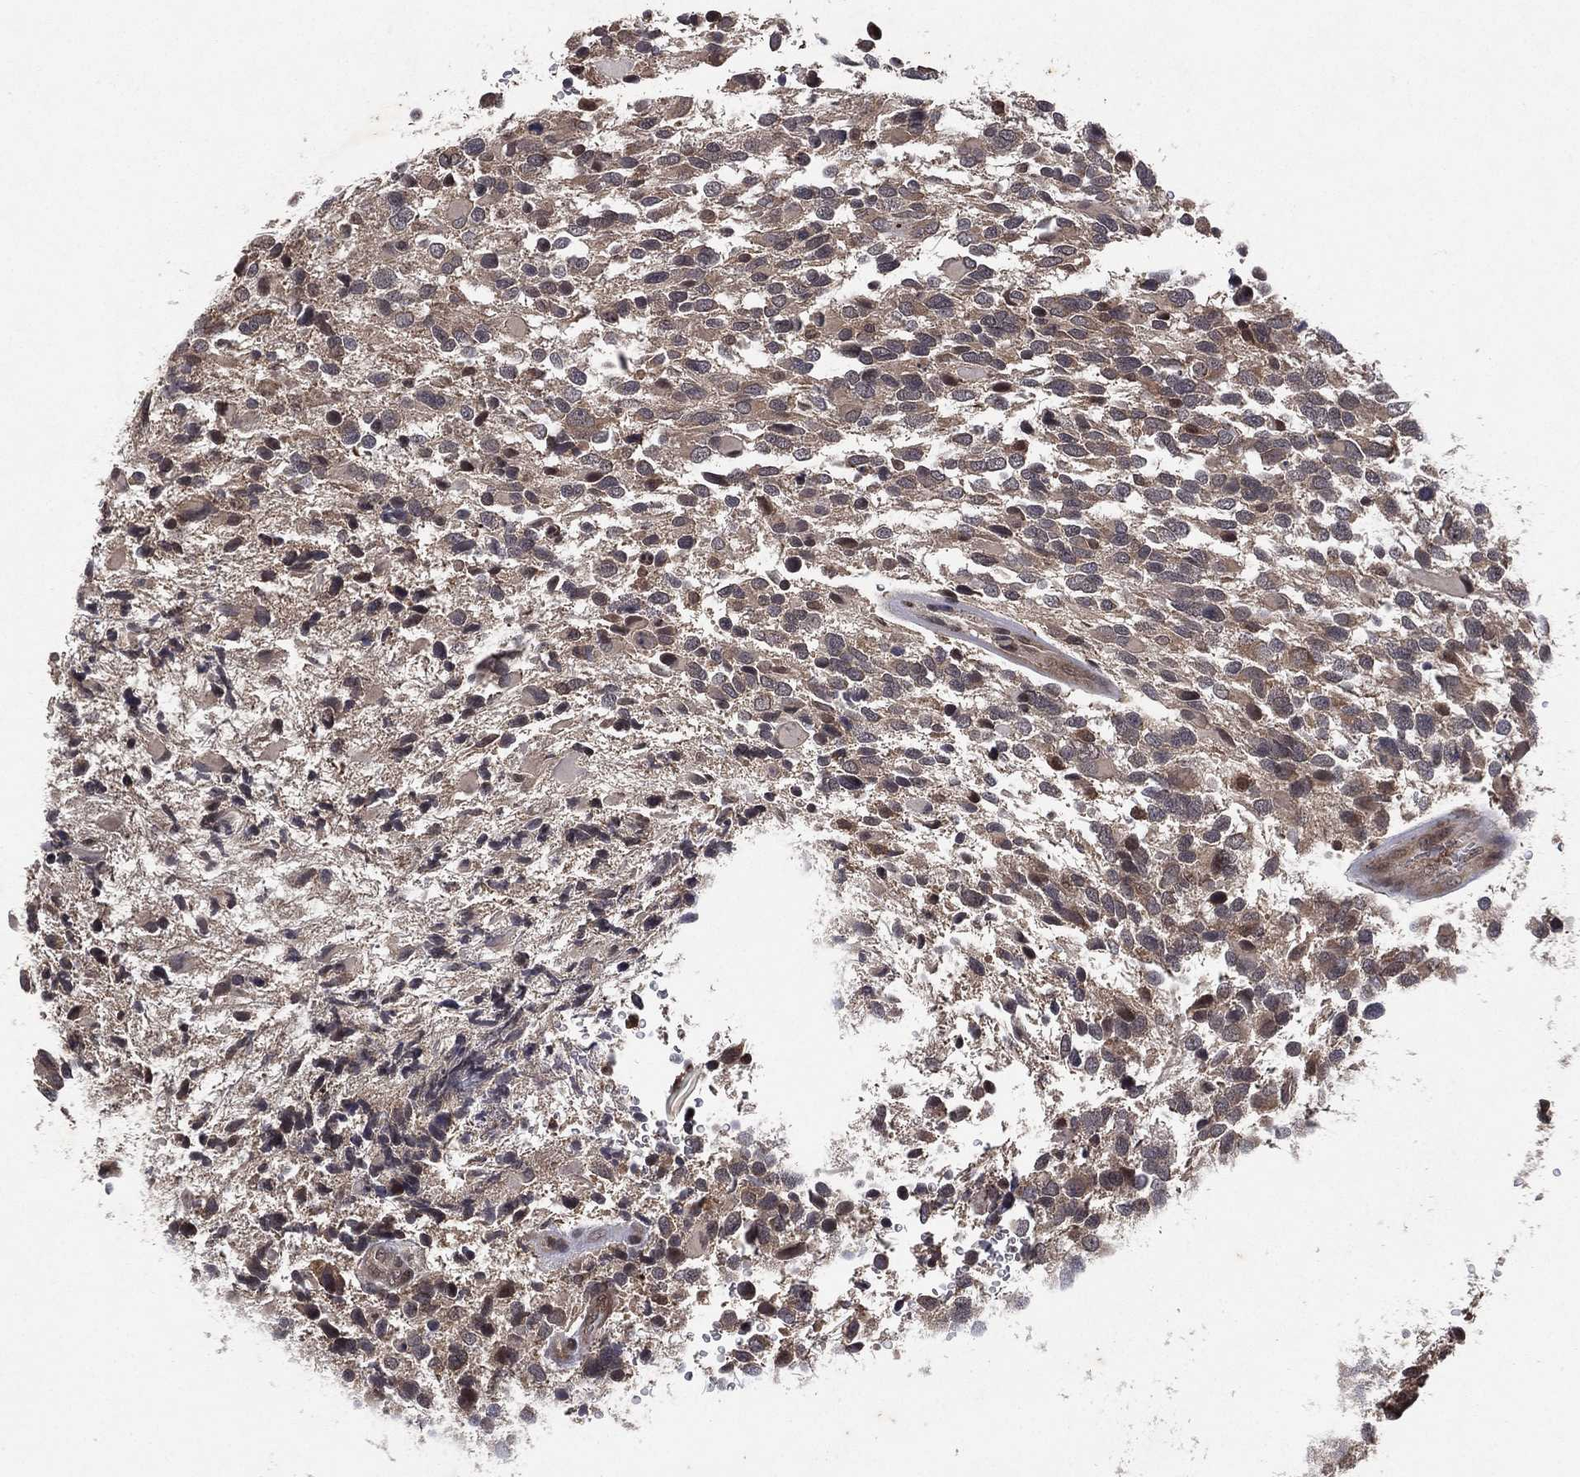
{"staining": {"intensity": "negative", "quantity": "none", "location": "none"}, "tissue": "glioma", "cell_type": "Tumor cells", "image_type": "cancer", "snomed": [{"axis": "morphology", "description": "Glioma, malignant, Low grade"}, {"axis": "topography", "description": "Brain"}], "caption": "Glioma was stained to show a protein in brown. There is no significant positivity in tumor cells.", "gene": "ATG4B", "patient": {"sex": "female", "age": 32}}